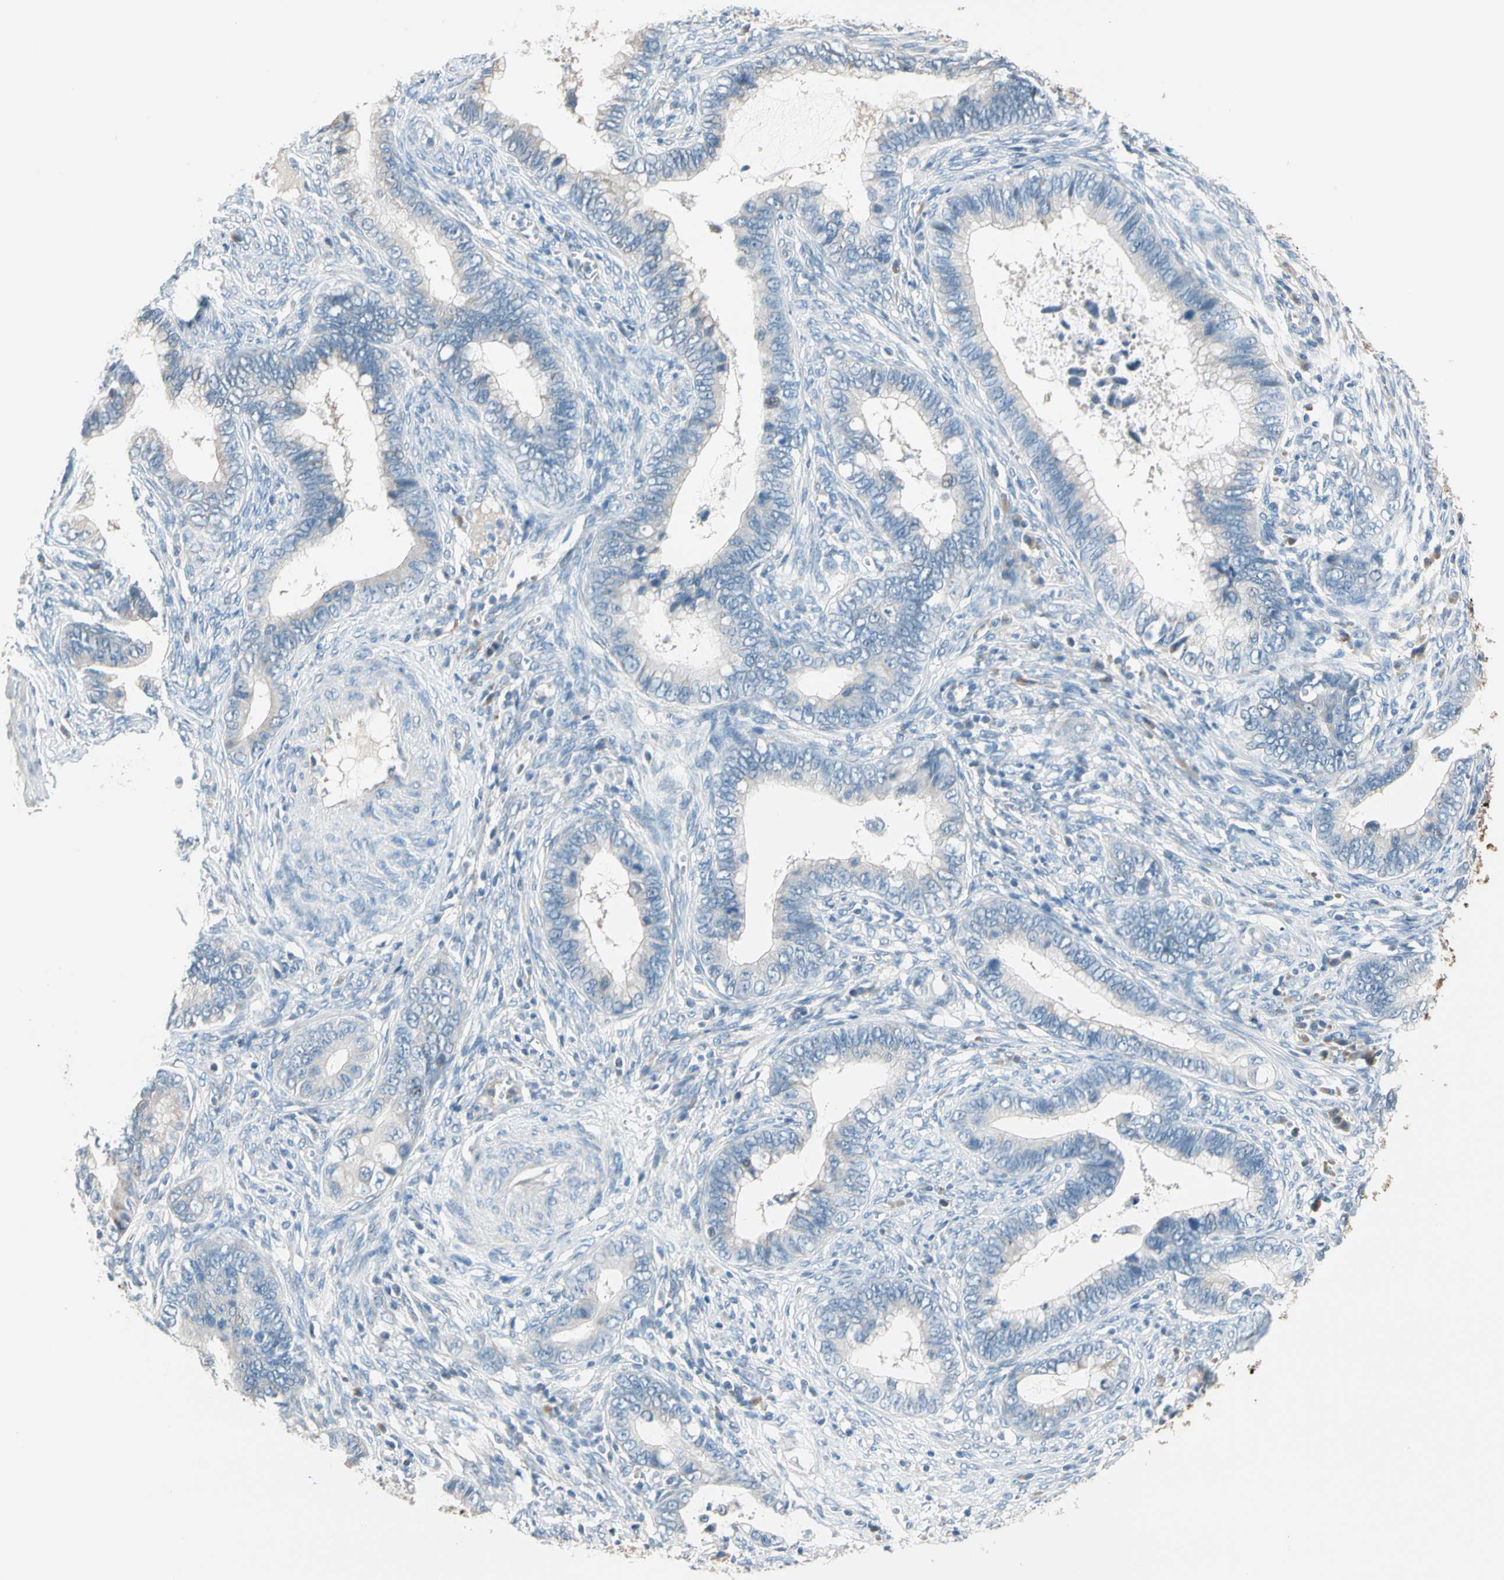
{"staining": {"intensity": "negative", "quantity": "none", "location": "none"}, "tissue": "cervical cancer", "cell_type": "Tumor cells", "image_type": "cancer", "snomed": [{"axis": "morphology", "description": "Adenocarcinoma, NOS"}, {"axis": "topography", "description": "Cervix"}], "caption": "DAB (3,3'-diaminobenzidine) immunohistochemical staining of cervical cancer (adenocarcinoma) displays no significant expression in tumor cells.", "gene": "STK40", "patient": {"sex": "female", "age": 44}}